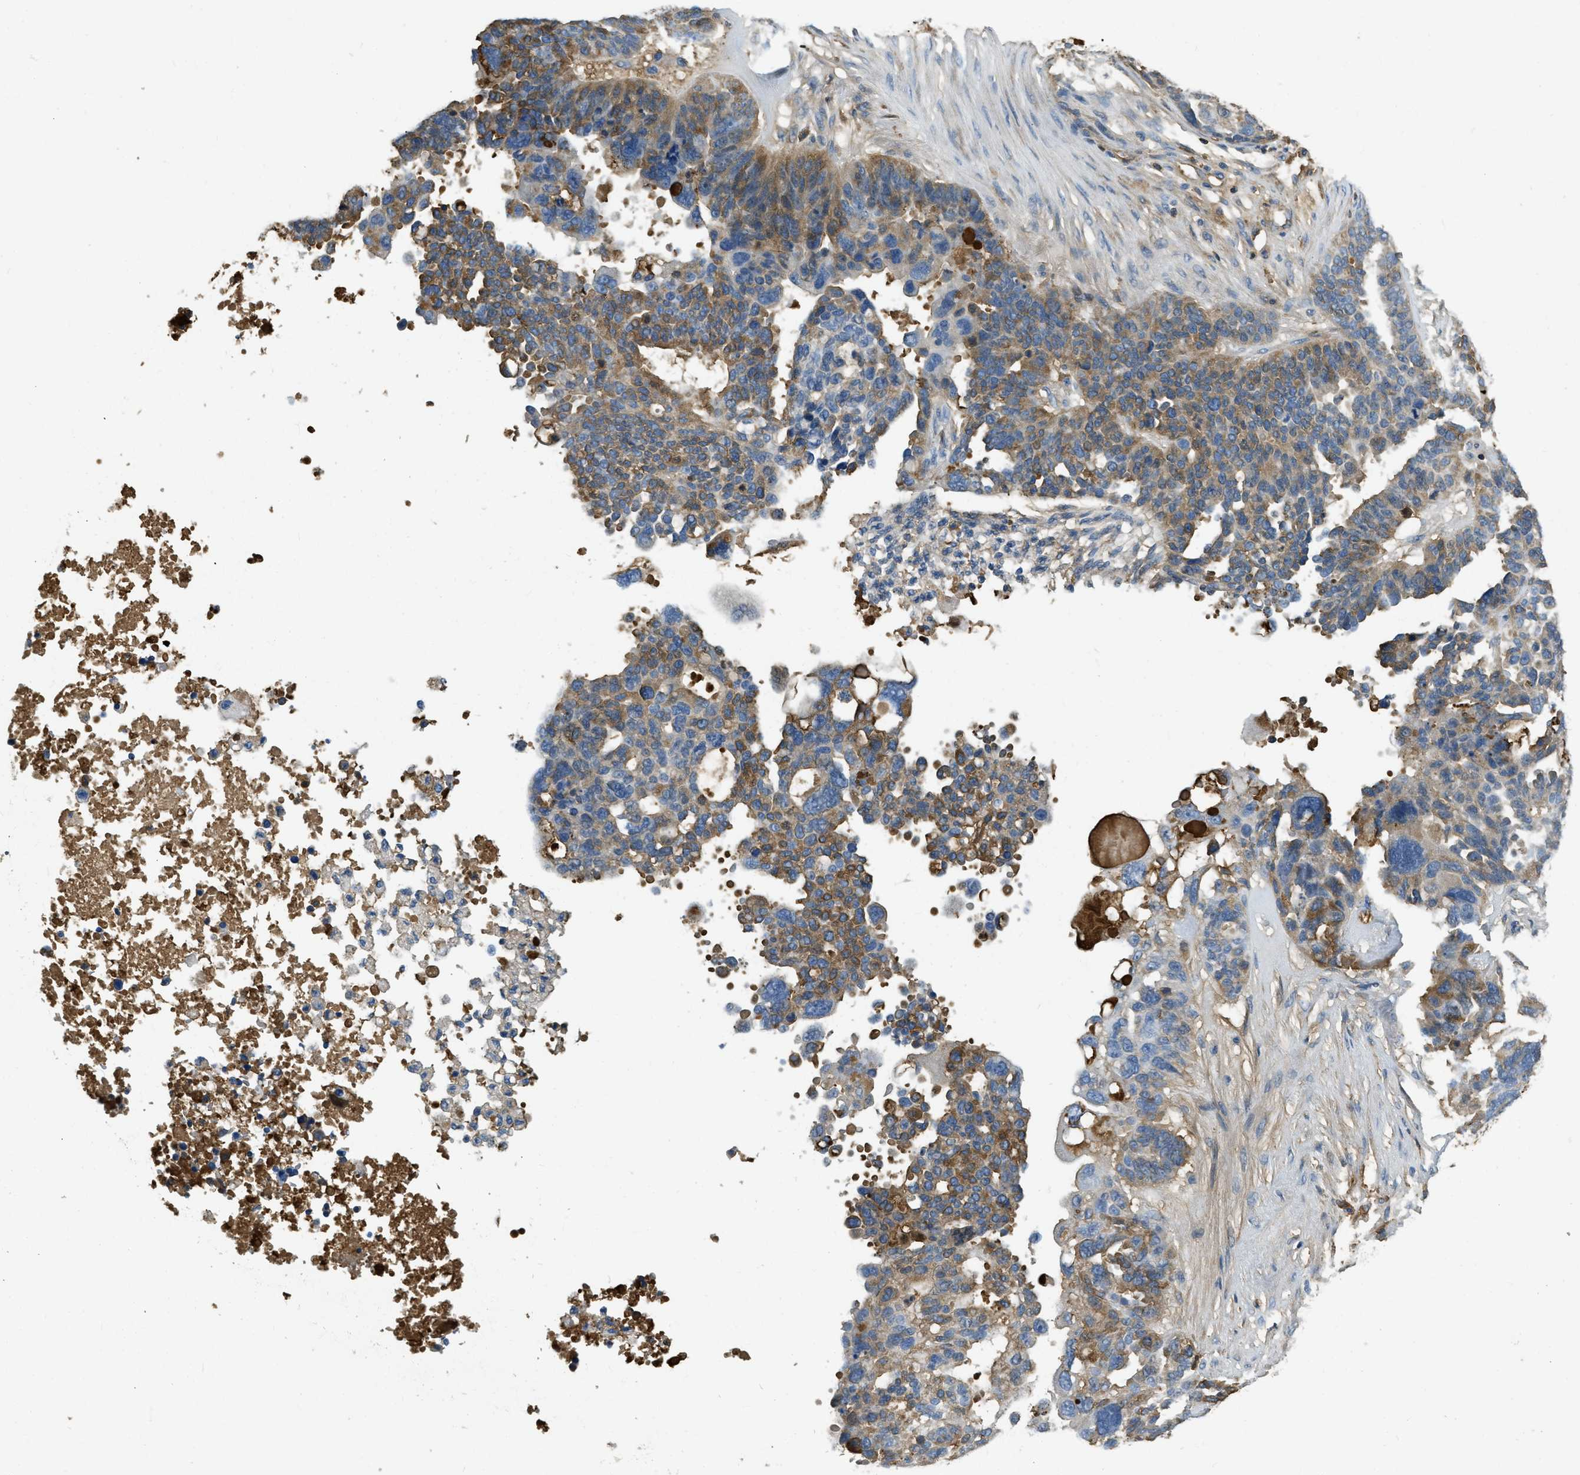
{"staining": {"intensity": "moderate", "quantity": ">75%", "location": "cytoplasmic/membranous"}, "tissue": "ovarian cancer", "cell_type": "Tumor cells", "image_type": "cancer", "snomed": [{"axis": "morphology", "description": "Cystadenocarcinoma, serous, NOS"}, {"axis": "topography", "description": "Ovary"}], "caption": "Moderate cytoplasmic/membranous protein expression is appreciated in about >75% of tumor cells in ovarian cancer (serous cystadenocarcinoma).", "gene": "PRTN3", "patient": {"sex": "female", "age": 59}}